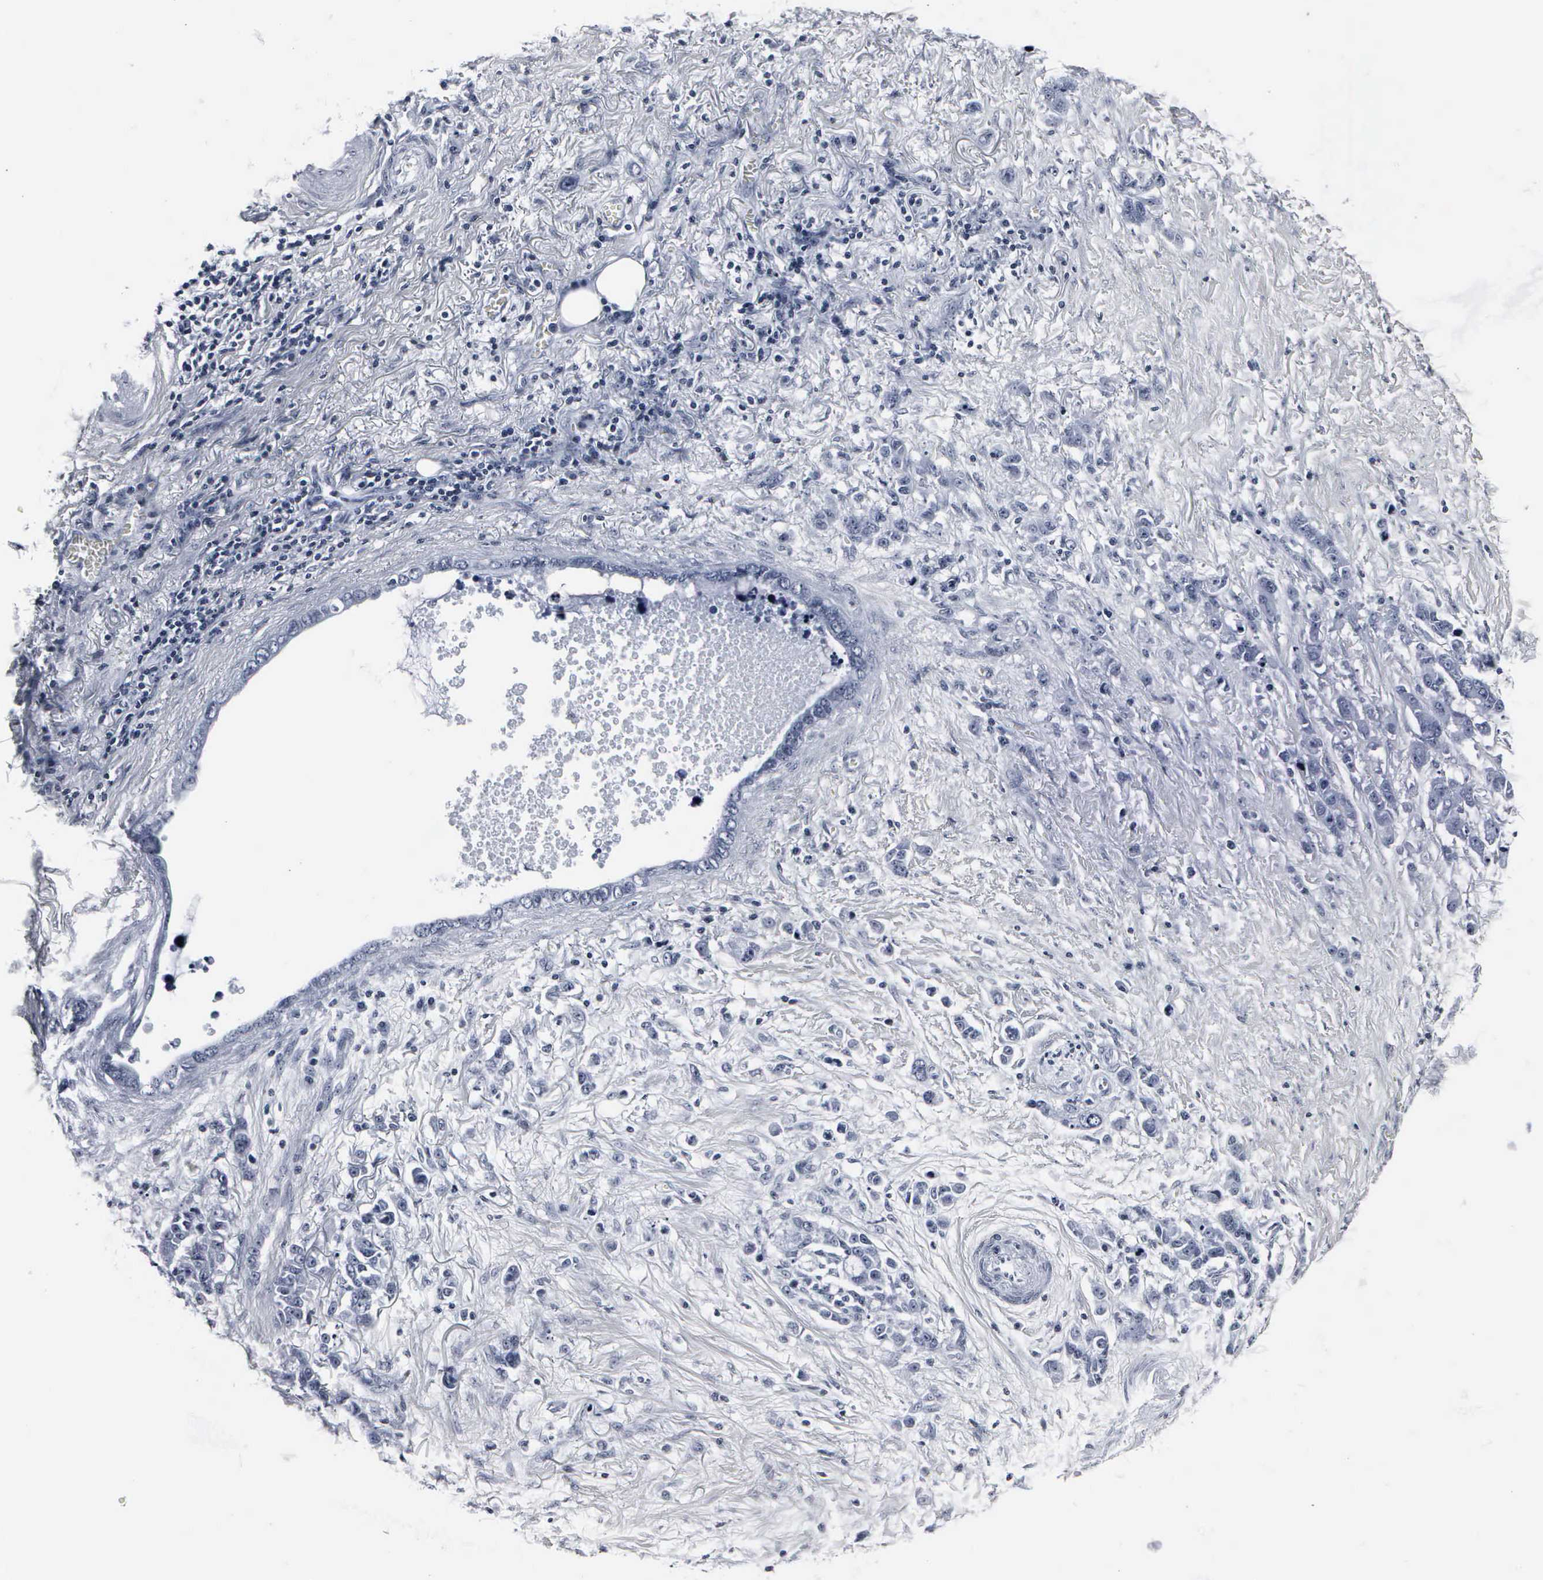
{"staining": {"intensity": "negative", "quantity": "none", "location": "none"}, "tissue": "stomach cancer", "cell_type": "Tumor cells", "image_type": "cancer", "snomed": [{"axis": "morphology", "description": "Adenocarcinoma, NOS"}, {"axis": "topography", "description": "Stomach"}], "caption": "High magnification brightfield microscopy of stomach cancer (adenocarcinoma) stained with DAB (brown) and counterstained with hematoxylin (blue): tumor cells show no significant positivity.", "gene": "DGCR2", "patient": {"sex": "male", "age": 78}}